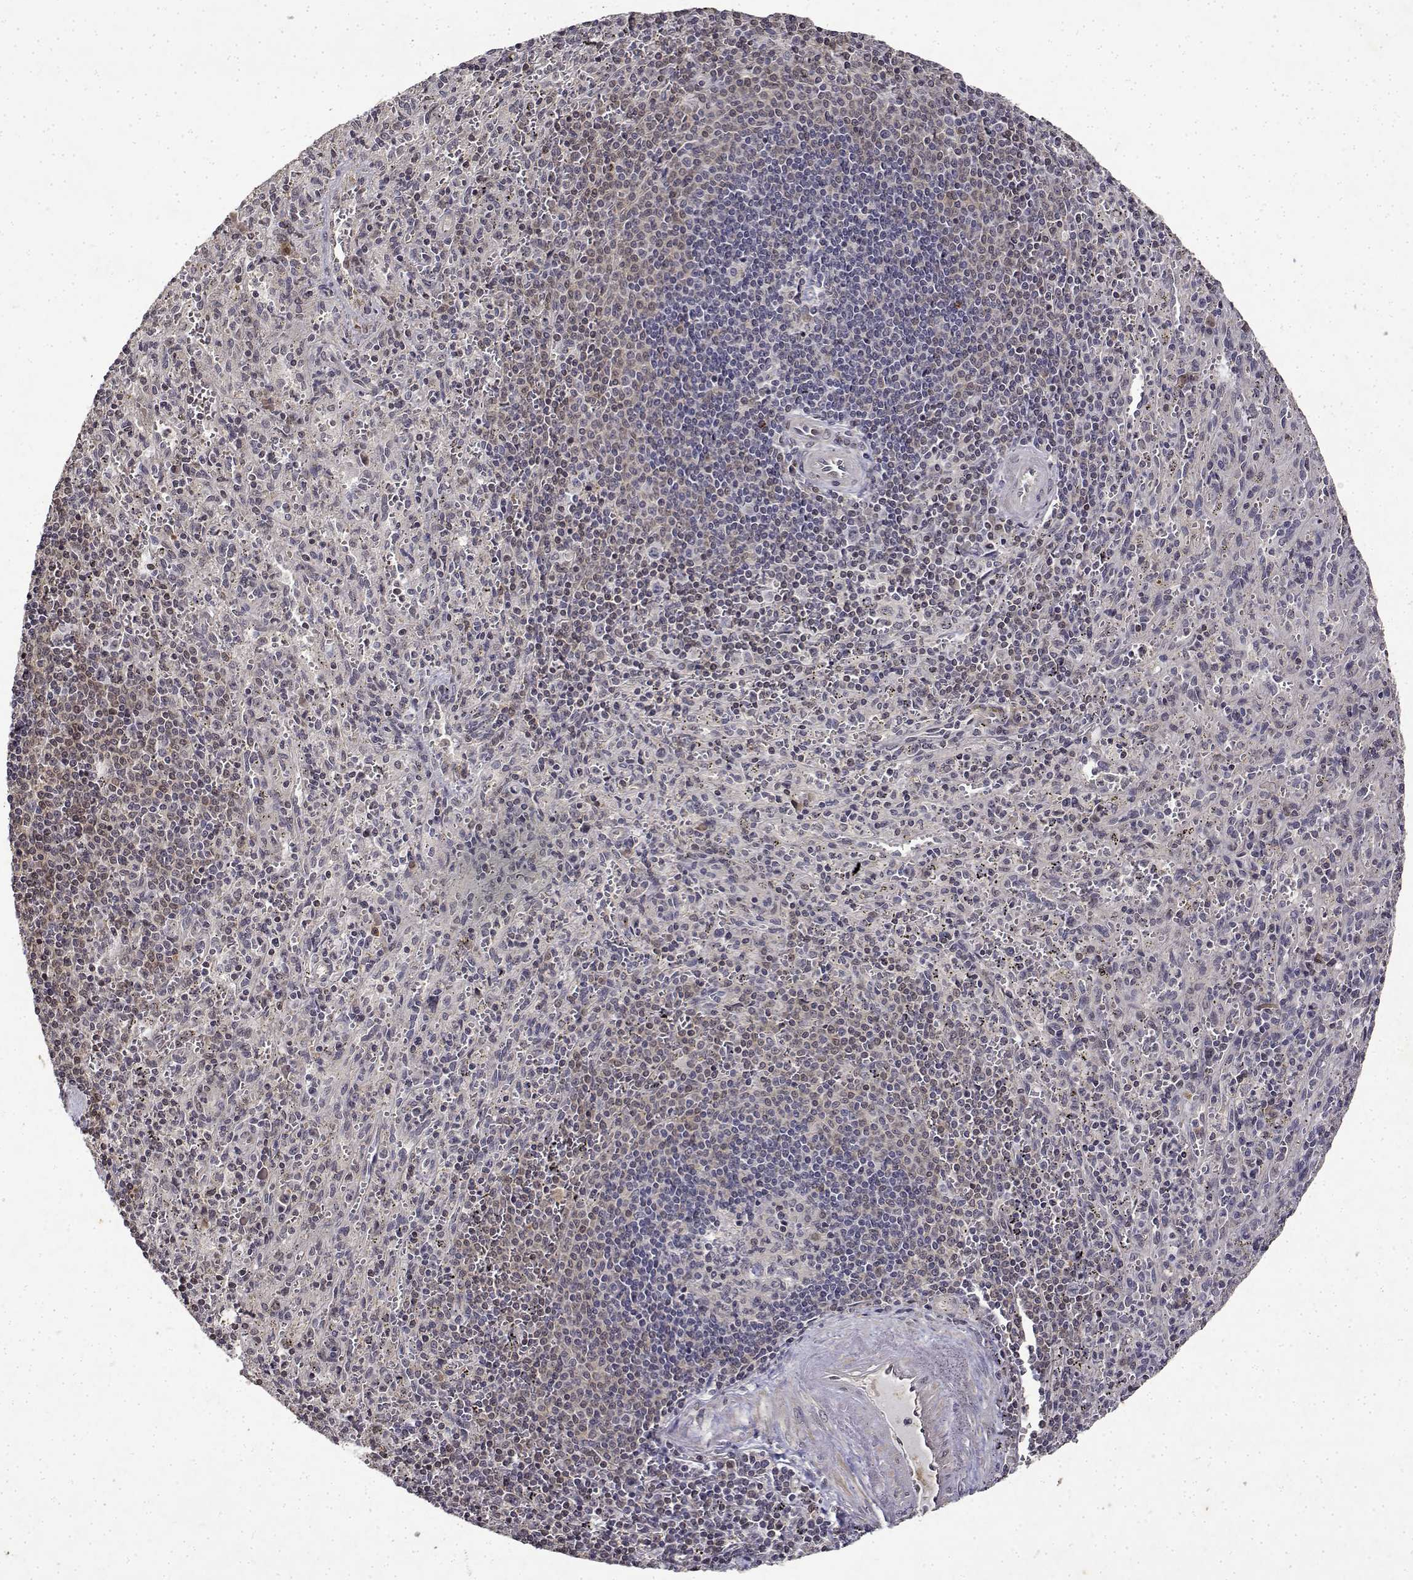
{"staining": {"intensity": "weak", "quantity": "<25%", "location": "cytoplasmic/membranous"}, "tissue": "spleen", "cell_type": "Cells in red pulp", "image_type": "normal", "snomed": [{"axis": "morphology", "description": "Normal tissue, NOS"}, {"axis": "topography", "description": "Spleen"}], "caption": "DAB immunohistochemical staining of unremarkable human spleen demonstrates no significant staining in cells in red pulp.", "gene": "BDNF", "patient": {"sex": "male", "age": 57}}